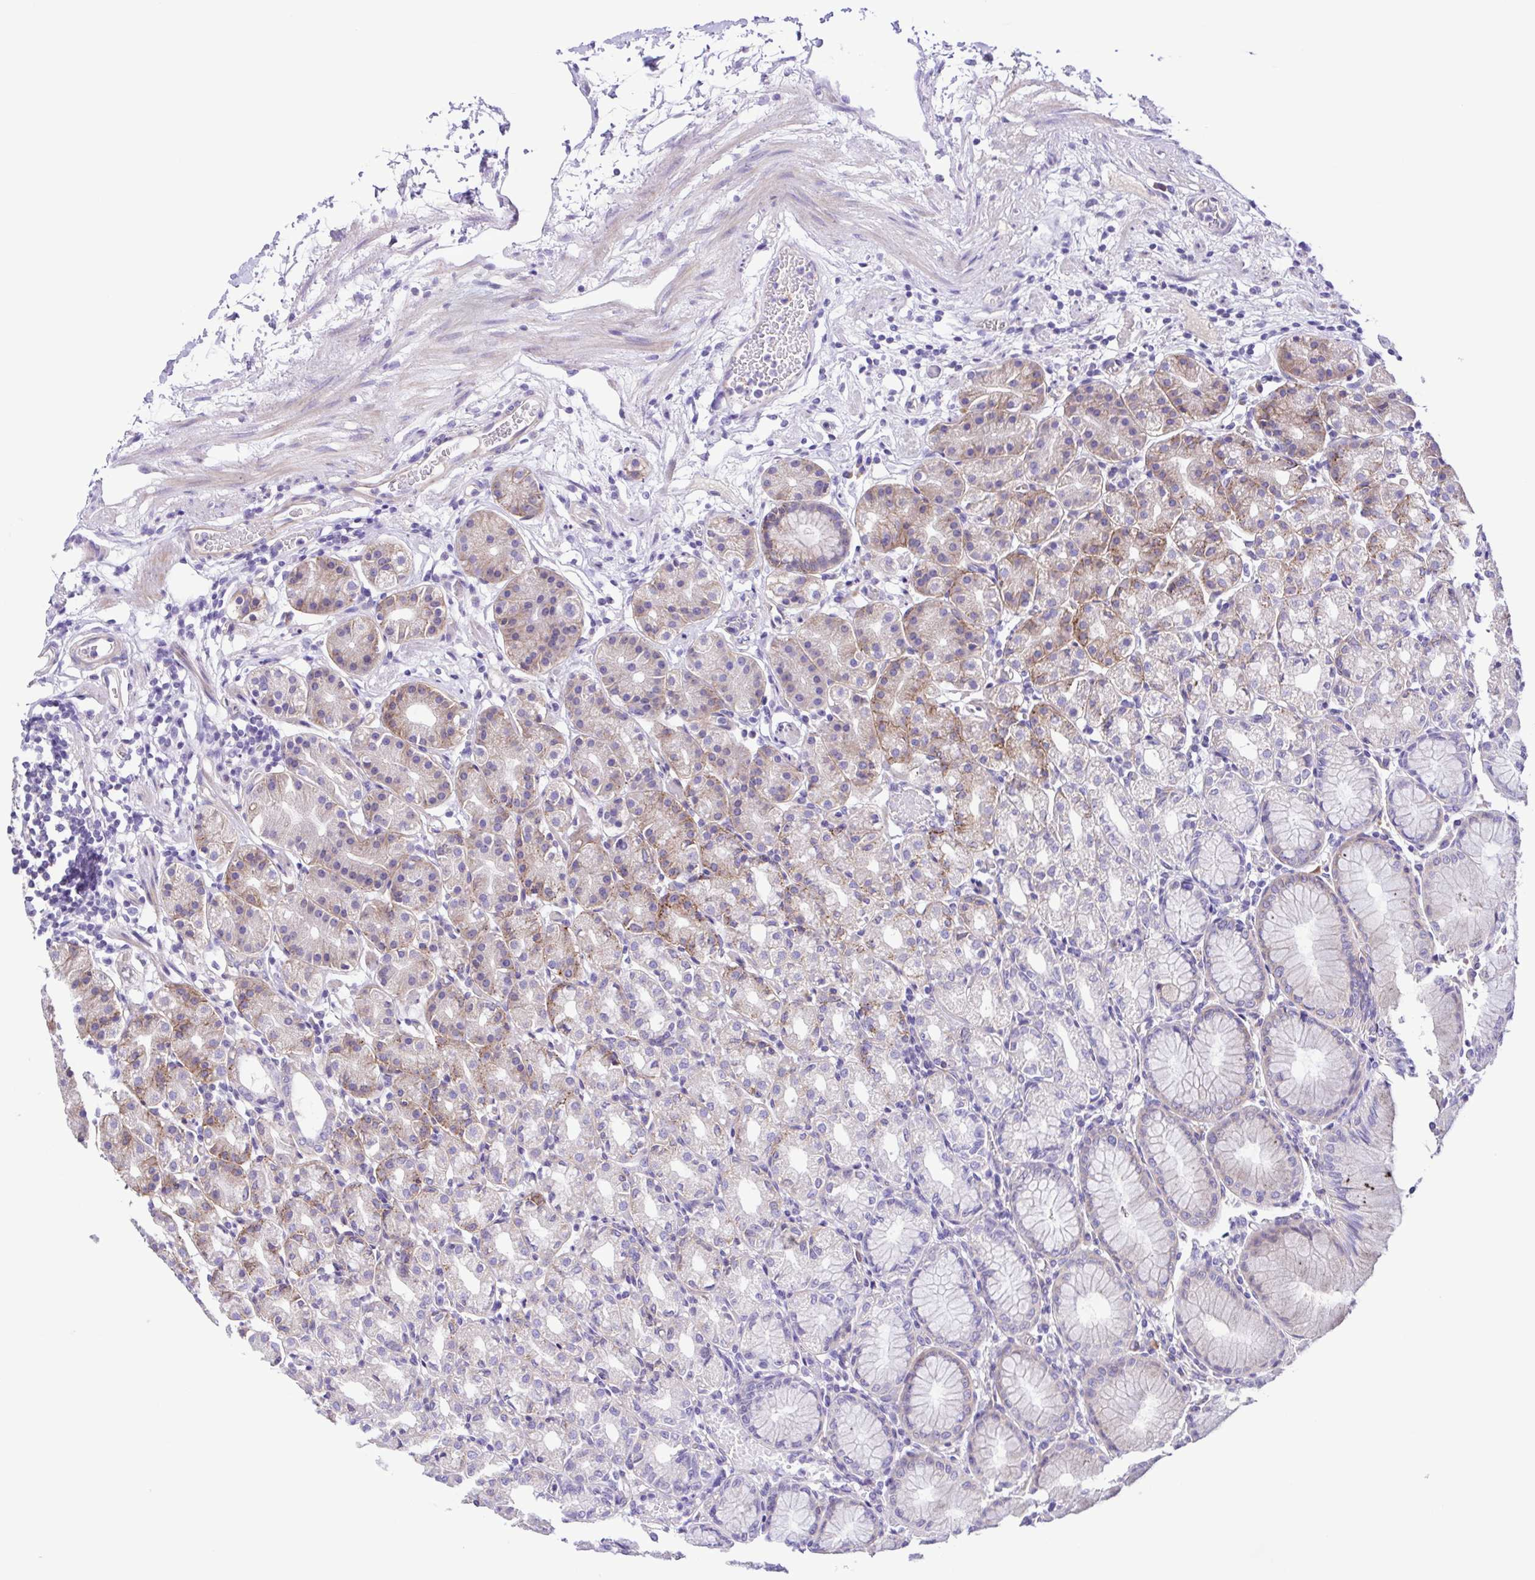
{"staining": {"intensity": "weak", "quantity": "<25%", "location": "cytoplasmic/membranous"}, "tissue": "stomach", "cell_type": "Glandular cells", "image_type": "normal", "snomed": [{"axis": "morphology", "description": "Normal tissue, NOS"}, {"axis": "topography", "description": "Stomach"}], "caption": "High power microscopy image of an immunohistochemistry (IHC) micrograph of unremarkable stomach, revealing no significant positivity in glandular cells.", "gene": "ISM2", "patient": {"sex": "female", "age": 57}}